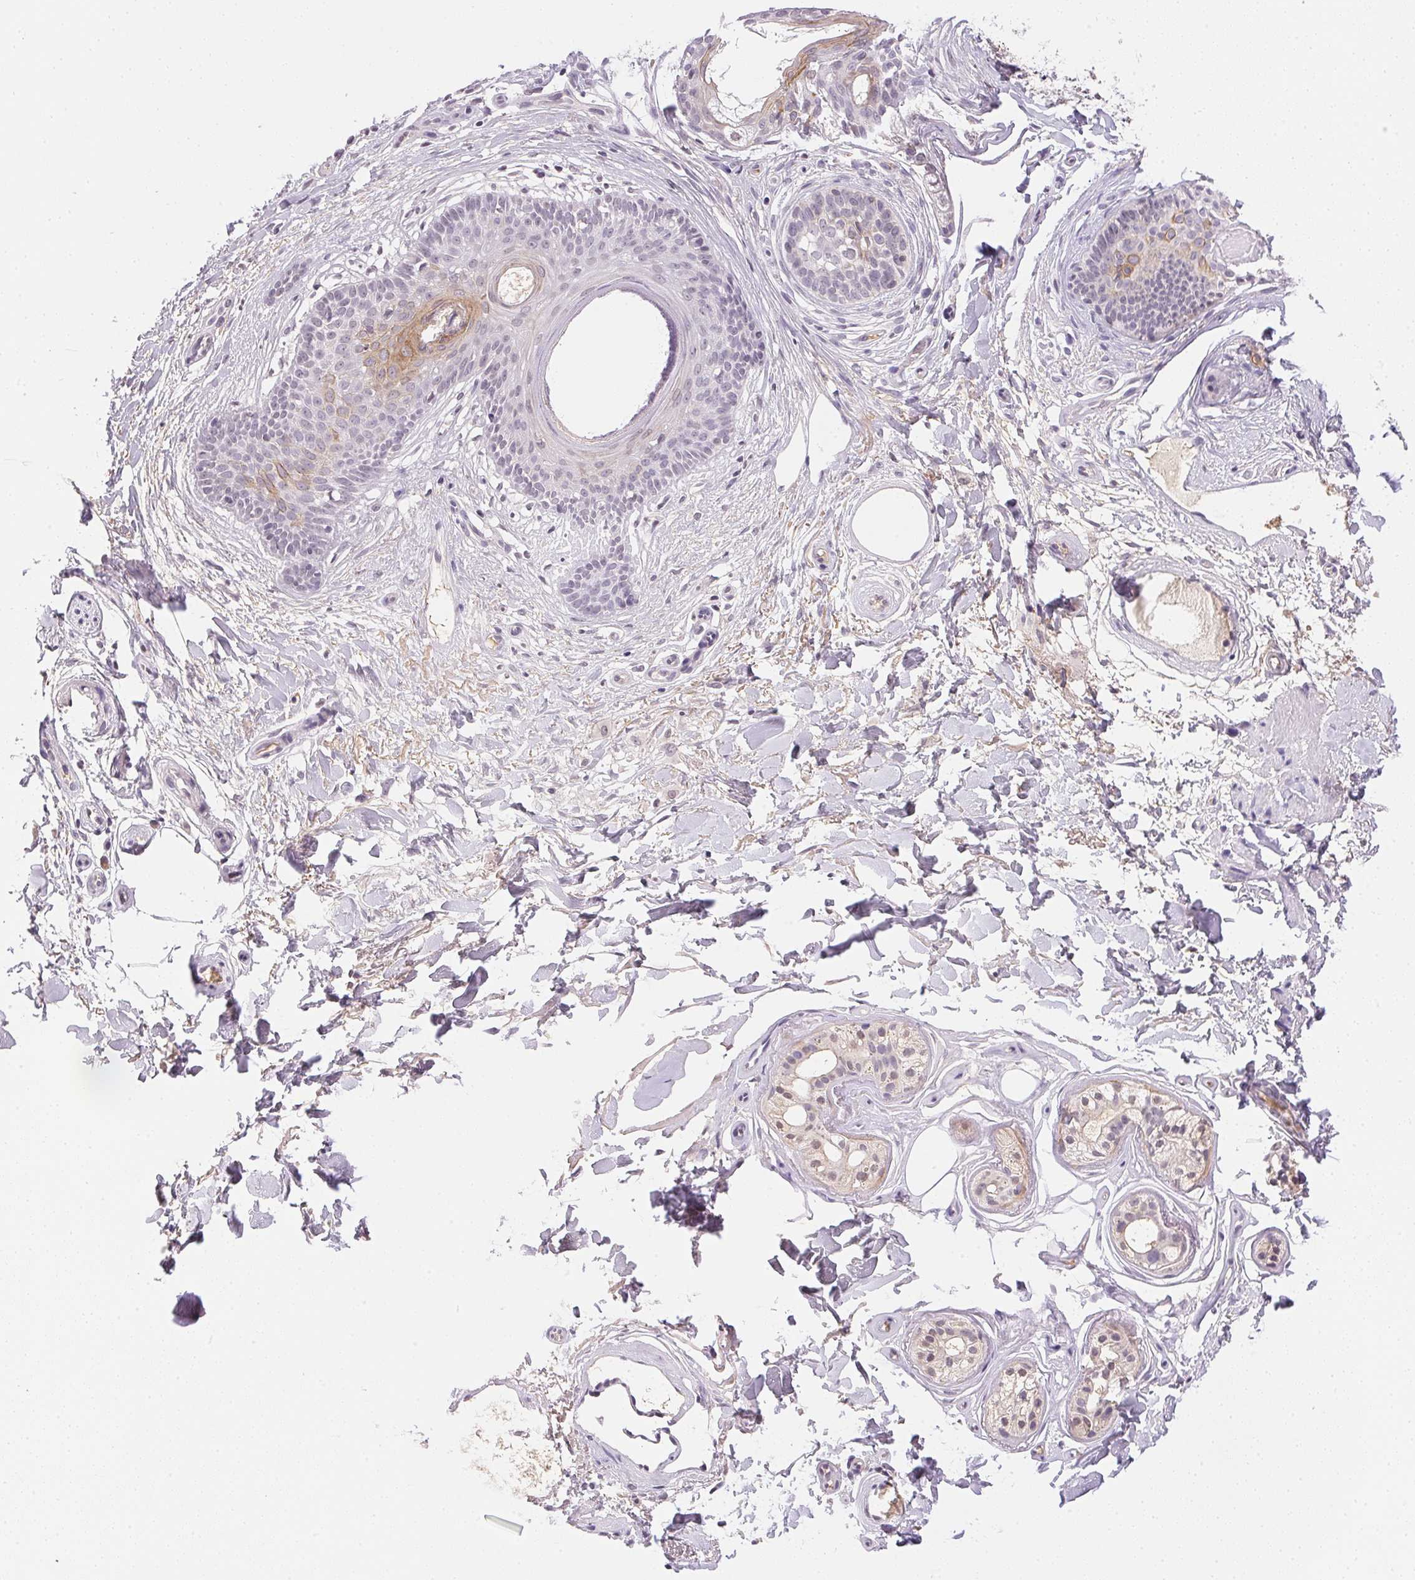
{"staining": {"intensity": "weak", "quantity": "<25%", "location": "cytoplasmic/membranous"}, "tissue": "skin cancer", "cell_type": "Tumor cells", "image_type": "cancer", "snomed": [{"axis": "morphology", "description": "Basal cell carcinoma"}, {"axis": "topography", "description": "Skin"}], "caption": "An image of skin cancer (basal cell carcinoma) stained for a protein shows no brown staining in tumor cells.", "gene": "FNDC4", "patient": {"sex": "male", "age": 89}}